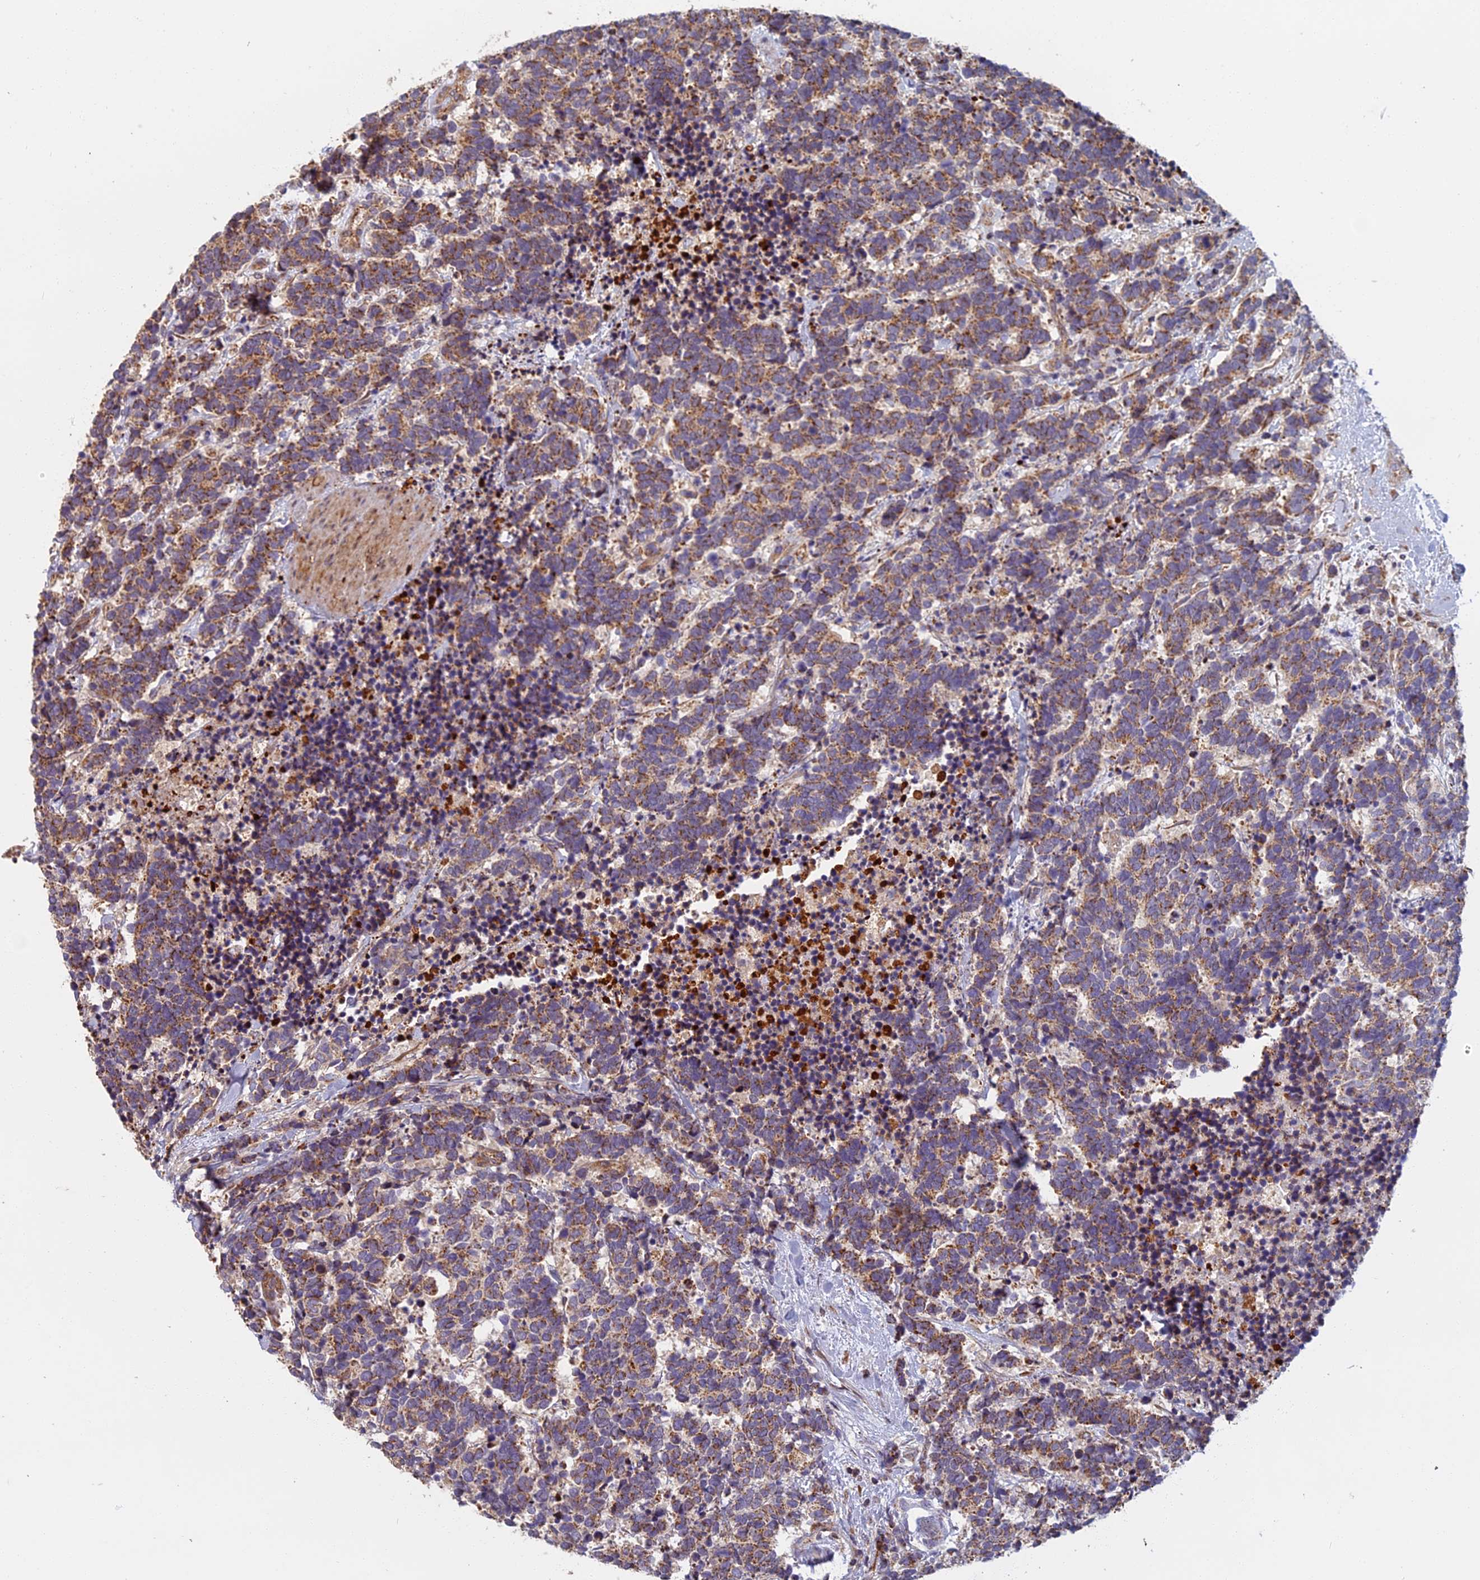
{"staining": {"intensity": "moderate", "quantity": ">75%", "location": "cytoplasmic/membranous"}, "tissue": "carcinoid", "cell_type": "Tumor cells", "image_type": "cancer", "snomed": [{"axis": "morphology", "description": "Carcinoma, NOS"}, {"axis": "morphology", "description": "Carcinoid, malignant, NOS"}, {"axis": "topography", "description": "Prostate"}], "caption": "This micrograph reveals IHC staining of carcinoid, with medium moderate cytoplasmic/membranous positivity in approximately >75% of tumor cells.", "gene": "EDAR", "patient": {"sex": "male", "age": 57}}